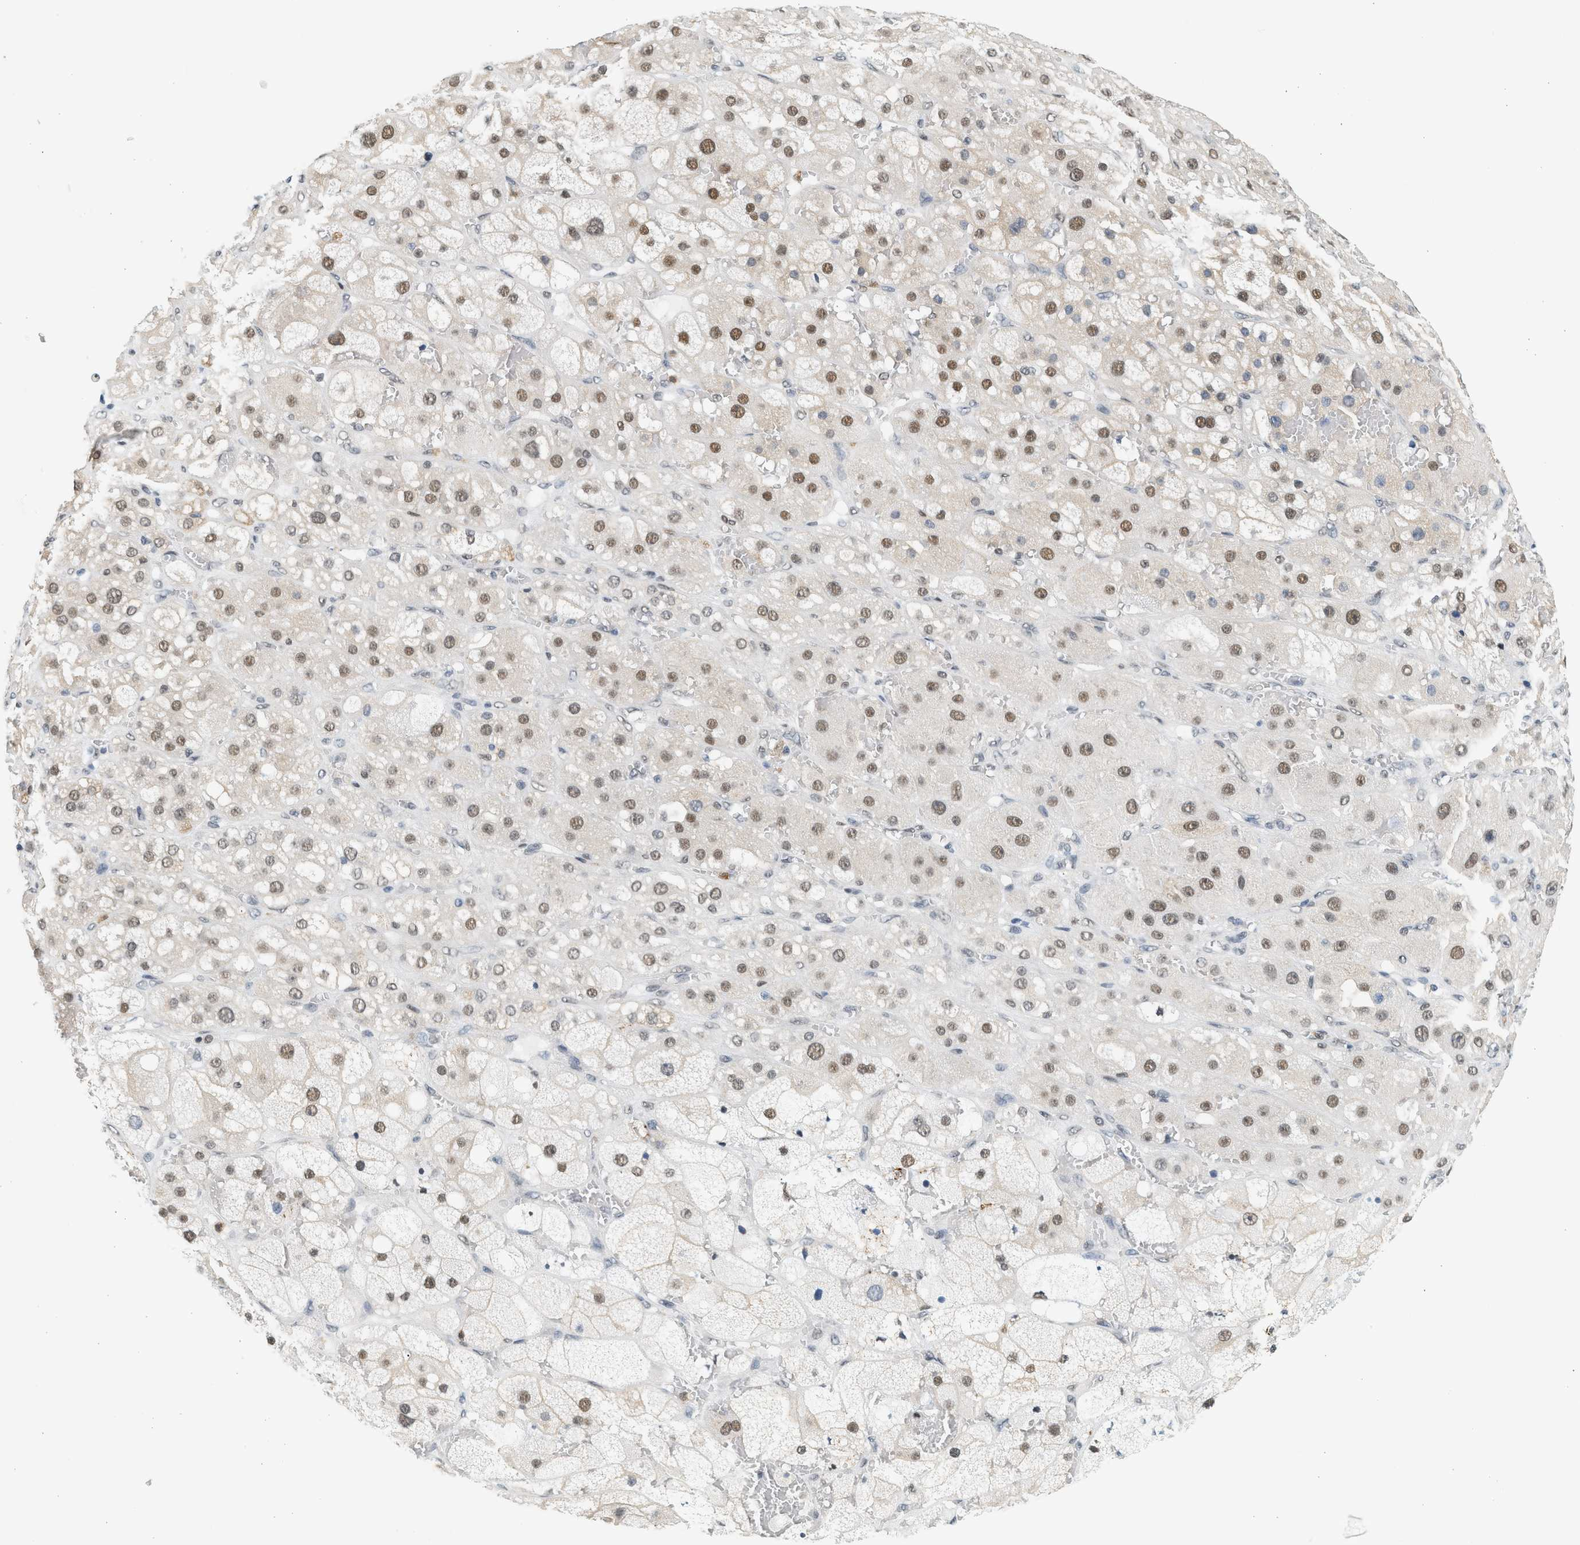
{"staining": {"intensity": "moderate", "quantity": ">75%", "location": "nuclear"}, "tissue": "adrenal gland", "cell_type": "Glandular cells", "image_type": "normal", "snomed": [{"axis": "morphology", "description": "Normal tissue, NOS"}, {"axis": "topography", "description": "Adrenal gland"}], "caption": "Adrenal gland stained with DAB immunohistochemistry (IHC) reveals medium levels of moderate nuclear expression in approximately >75% of glandular cells.", "gene": "HIPK1", "patient": {"sex": "female", "age": 47}}